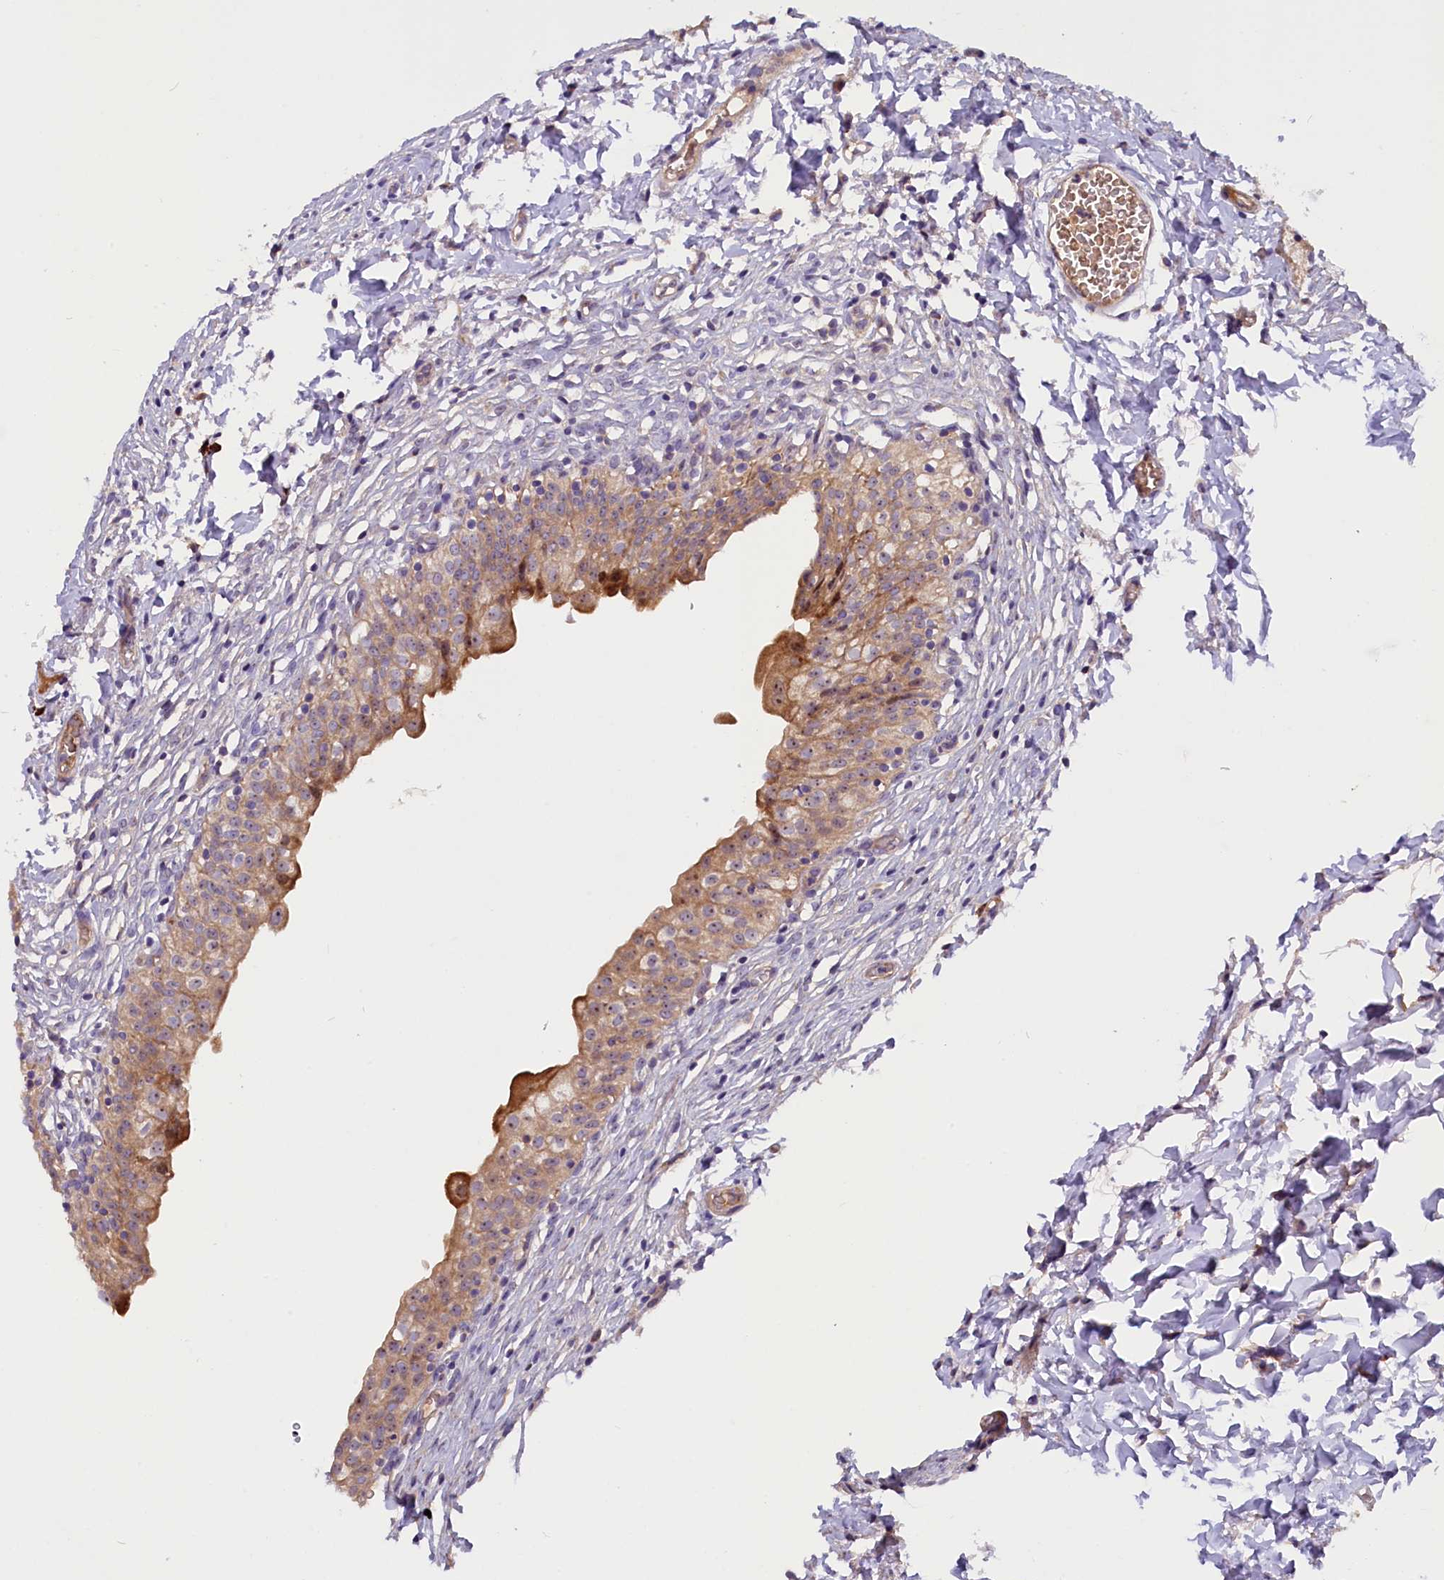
{"staining": {"intensity": "moderate", "quantity": ">75%", "location": "cytoplasmic/membranous,nuclear"}, "tissue": "urinary bladder", "cell_type": "Urothelial cells", "image_type": "normal", "snomed": [{"axis": "morphology", "description": "Normal tissue, NOS"}, {"axis": "topography", "description": "Urinary bladder"}], "caption": "Protein analysis of normal urinary bladder demonstrates moderate cytoplasmic/membranous,nuclear expression in approximately >75% of urothelial cells. (Stains: DAB (3,3'-diaminobenzidine) in brown, nuclei in blue, Microscopy: brightfield microscopy at high magnification).", "gene": "FRY", "patient": {"sex": "male", "age": 55}}